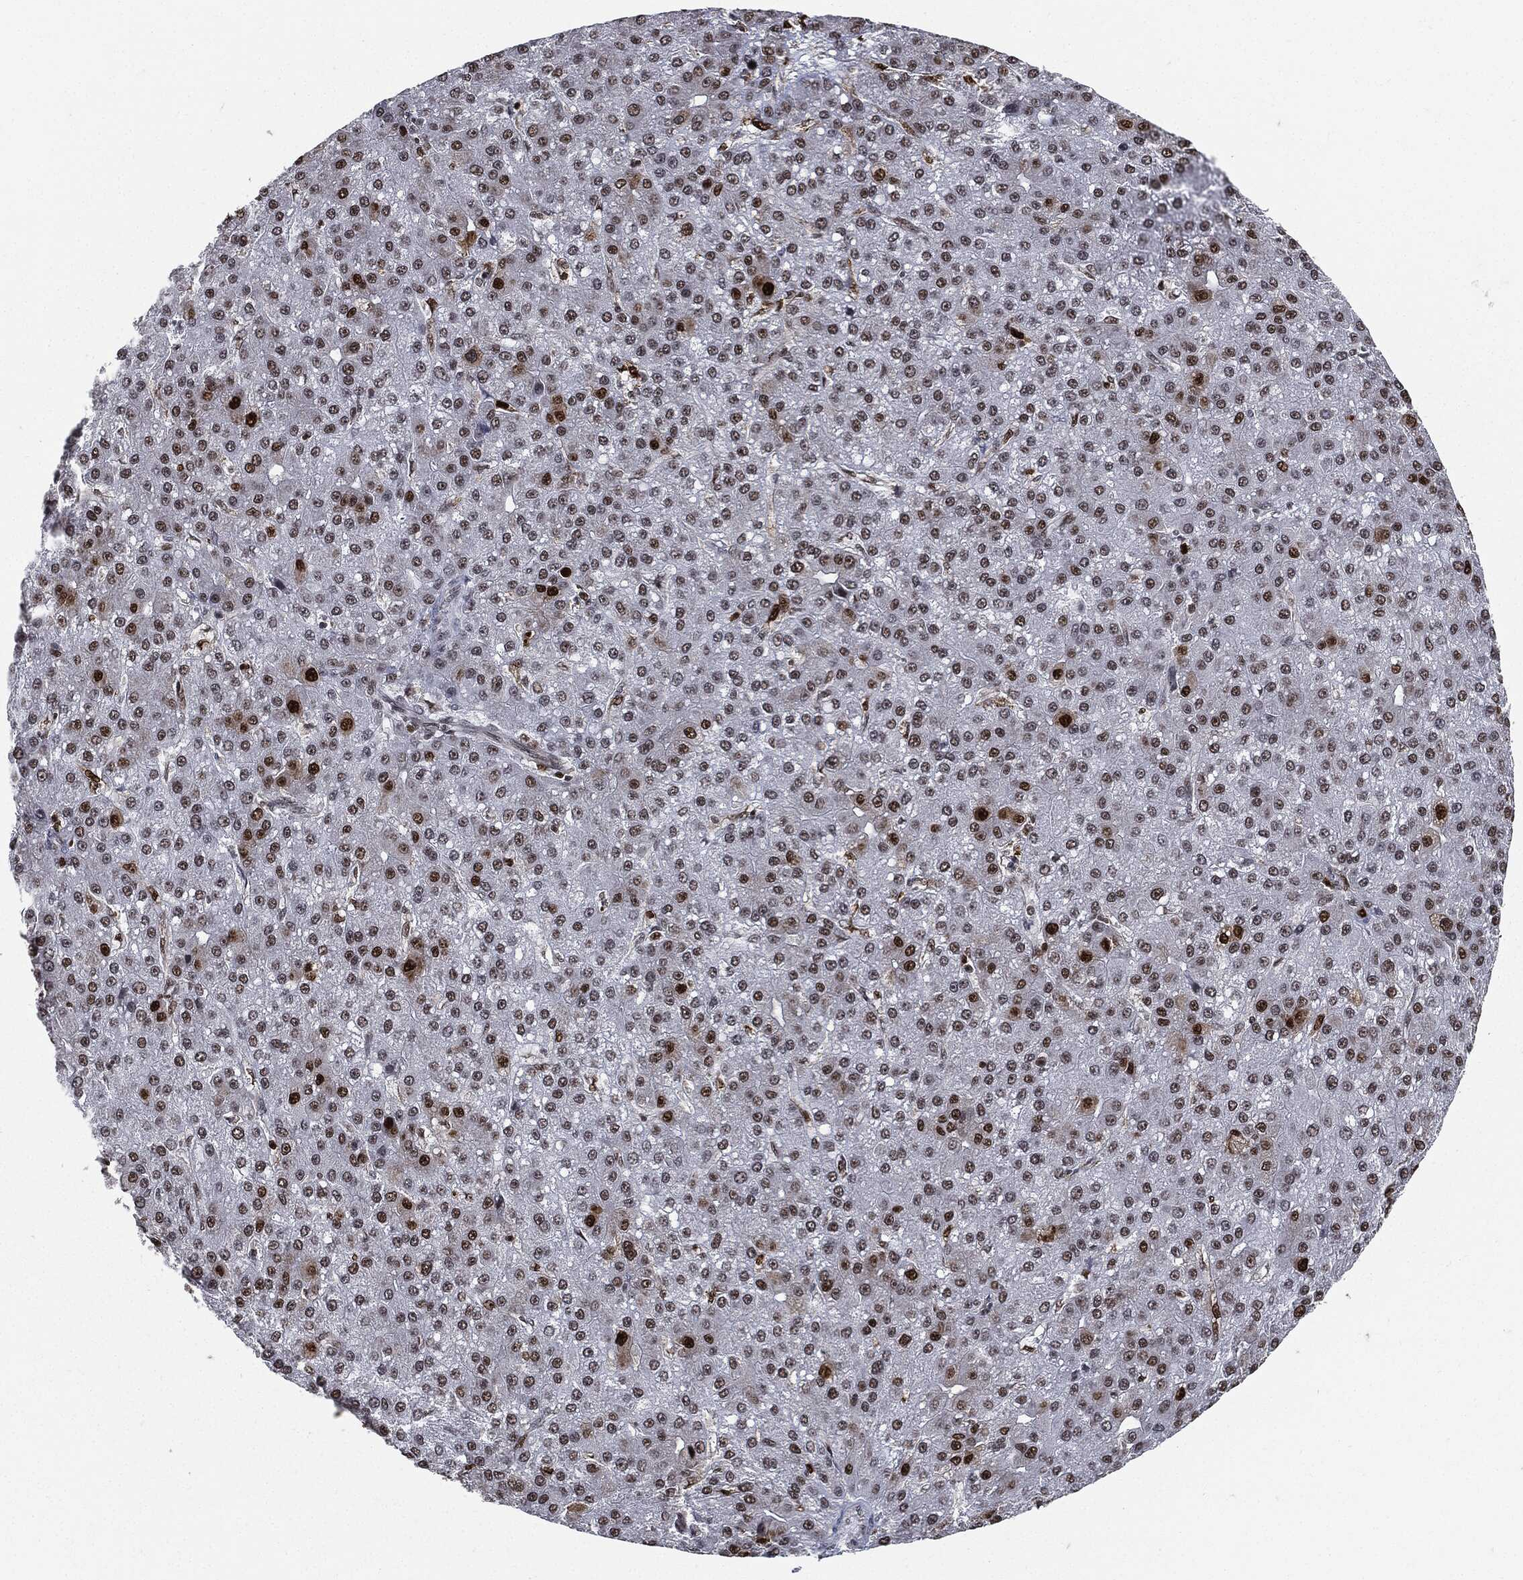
{"staining": {"intensity": "strong", "quantity": "<25%", "location": "nuclear"}, "tissue": "liver cancer", "cell_type": "Tumor cells", "image_type": "cancer", "snomed": [{"axis": "morphology", "description": "Carcinoma, Hepatocellular, NOS"}, {"axis": "topography", "description": "Liver"}], "caption": "High-power microscopy captured an IHC histopathology image of liver cancer, revealing strong nuclear positivity in approximately <25% of tumor cells. Using DAB (brown) and hematoxylin (blue) stains, captured at high magnification using brightfield microscopy.", "gene": "PCNA", "patient": {"sex": "male", "age": 67}}